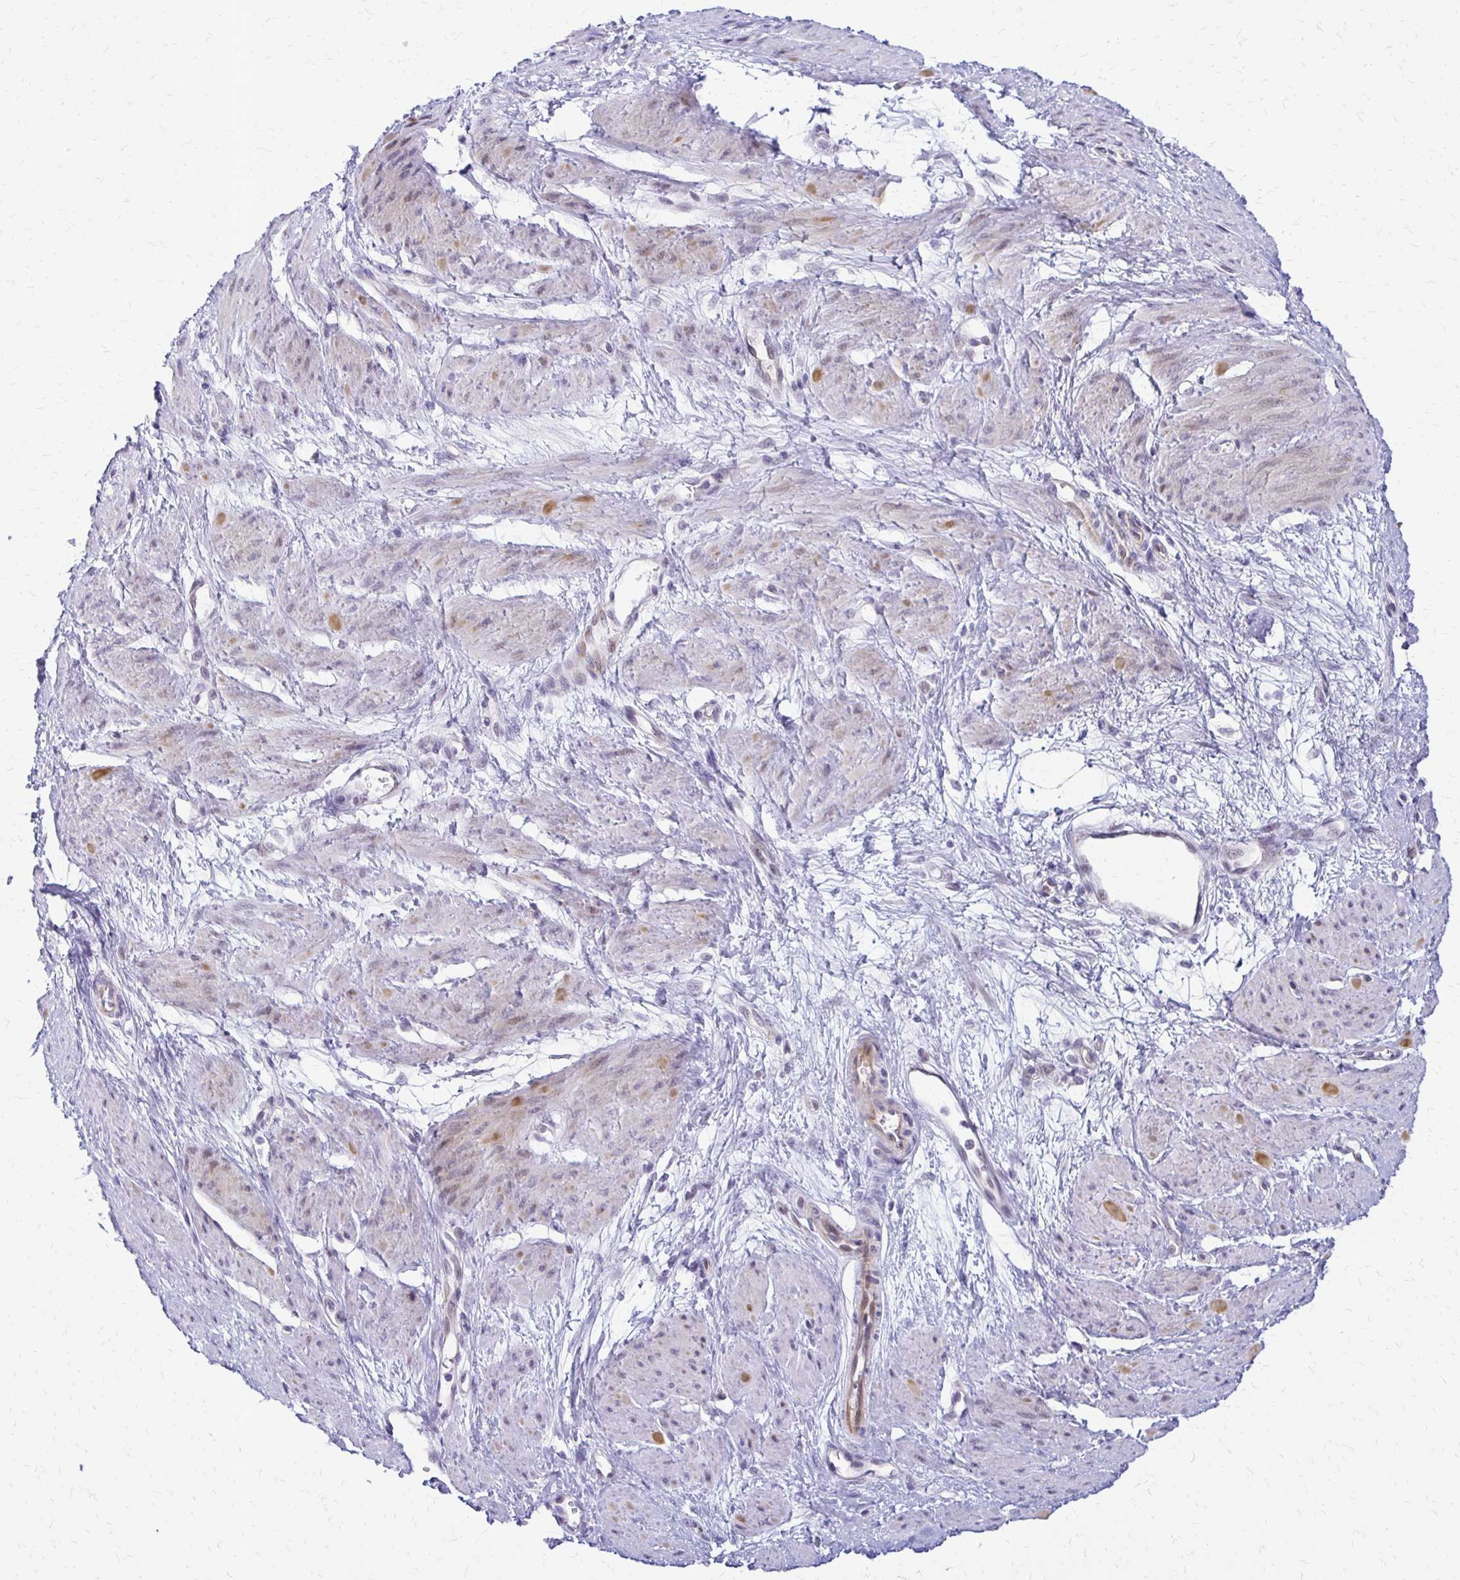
{"staining": {"intensity": "moderate", "quantity": "<25%", "location": "cytoplasmic/membranous"}, "tissue": "smooth muscle", "cell_type": "Smooth muscle cells", "image_type": "normal", "snomed": [{"axis": "morphology", "description": "Normal tissue, NOS"}, {"axis": "topography", "description": "Smooth muscle"}, {"axis": "topography", "description": "Uterus"}], "caption": "Smooth muscle stained with immunohistochemistry shows moderate cytoplasmic/membranous positivity in about <25% of smooth muscle cells. The protein of interest is shown in brown color, while the nuclei are stained blue.", "gene": "EPYC", "patient": {"sex": "female", "age": 39}}